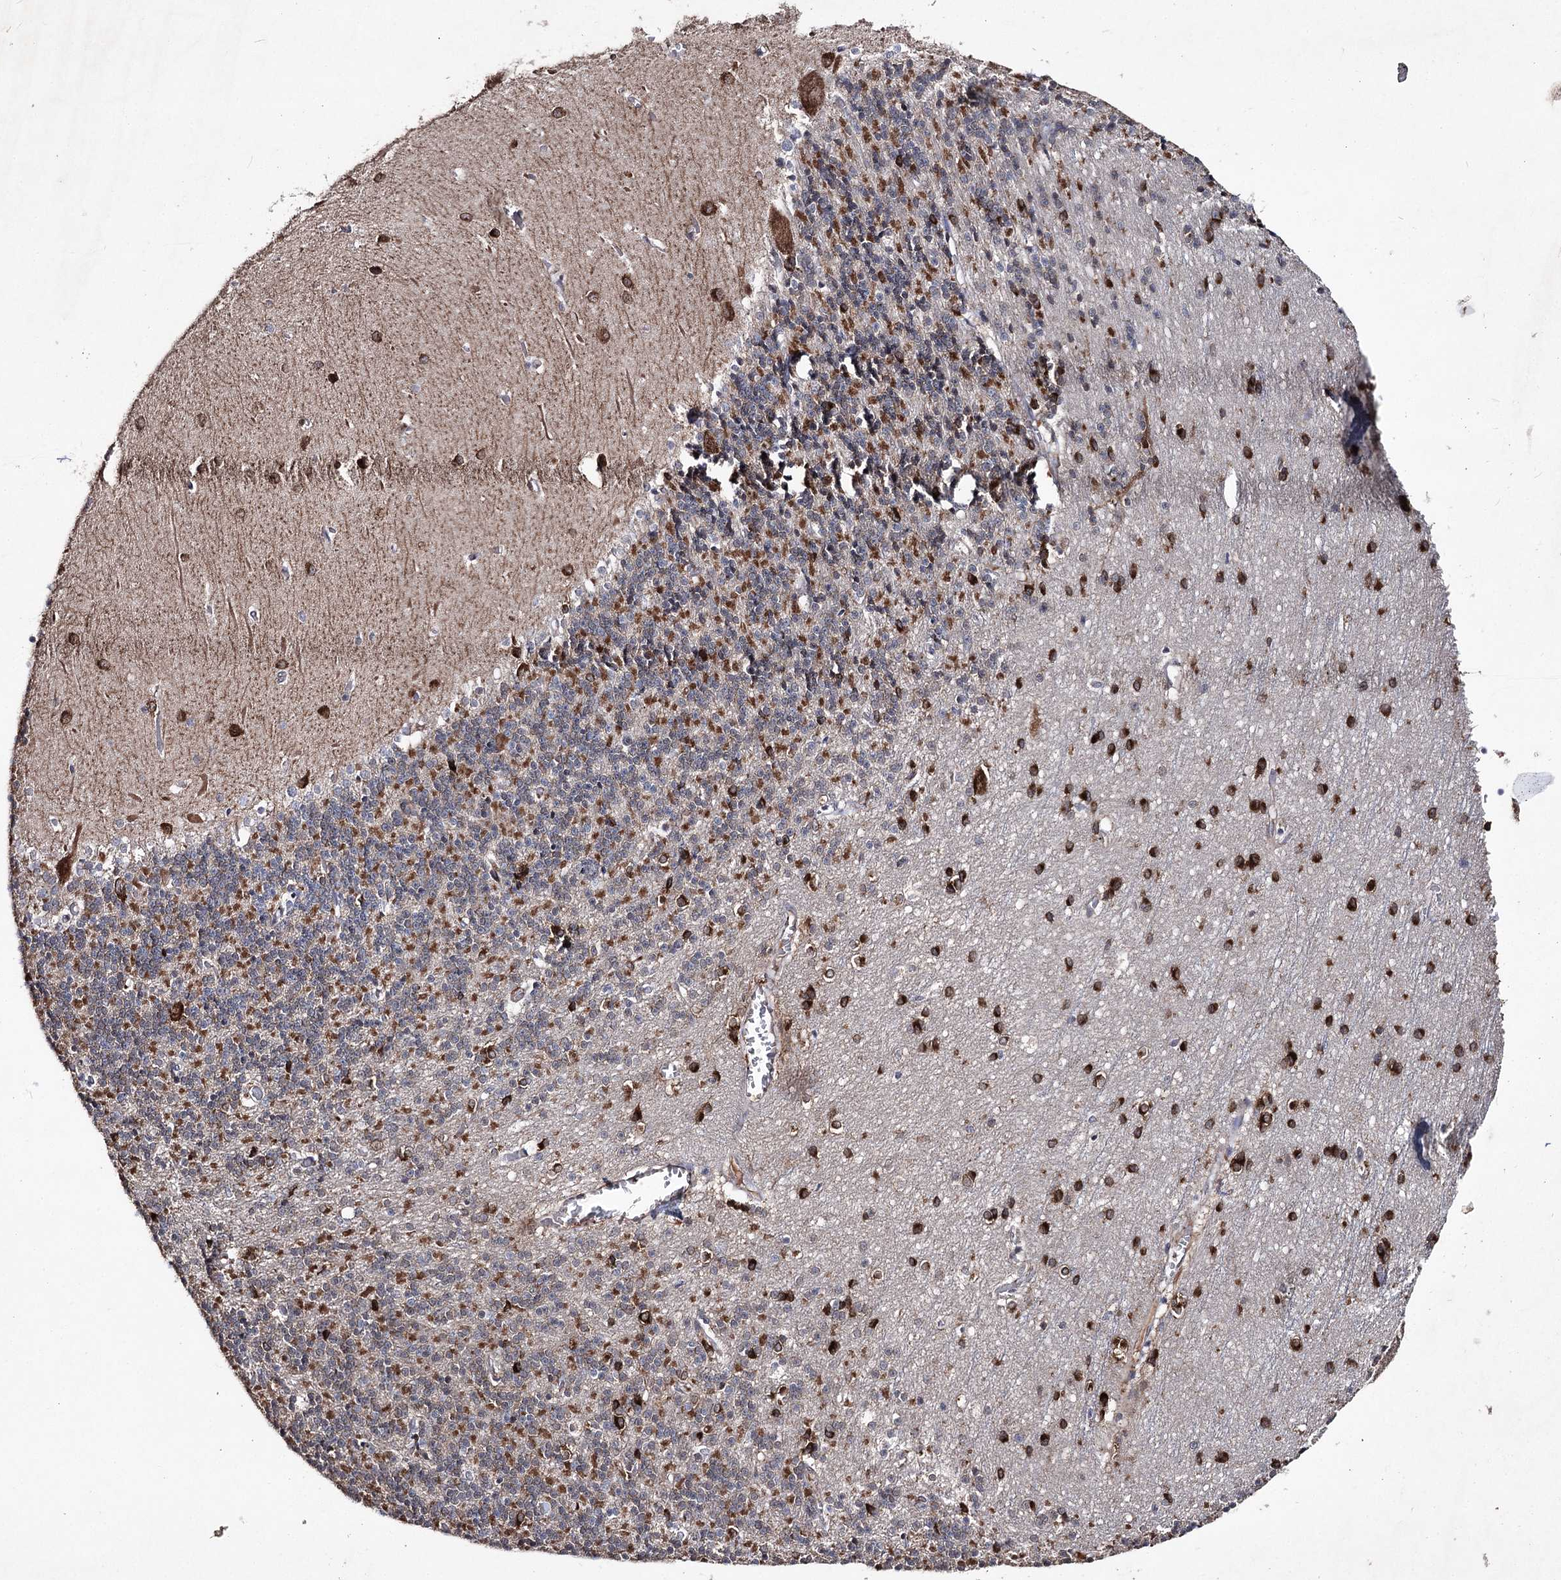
{"staining": {"intensity": "moderate", "quantity": "25%-75%", "location": "cytoplasmic/membranous"}, "tissue": "cerebellum", "cell_type": "Cells in granular layer", "image_type": "normal", "snomed": [{"axis": "morphology", "description": "Normal tissue, NOS"}, {"axis": "topography", "description": "Cerebellum"}], "caption": "Normal cerebellum exhibits moderate cytoplasmic/membranous staining in approximately 25%-75% of cells in granular layer, visualized by immunohistochemistry. (DAB = brown stain, brightfield microscopy at high magnification).", "gene": "SEMA4G", "patient": {"sex": "male", "age": 37}}